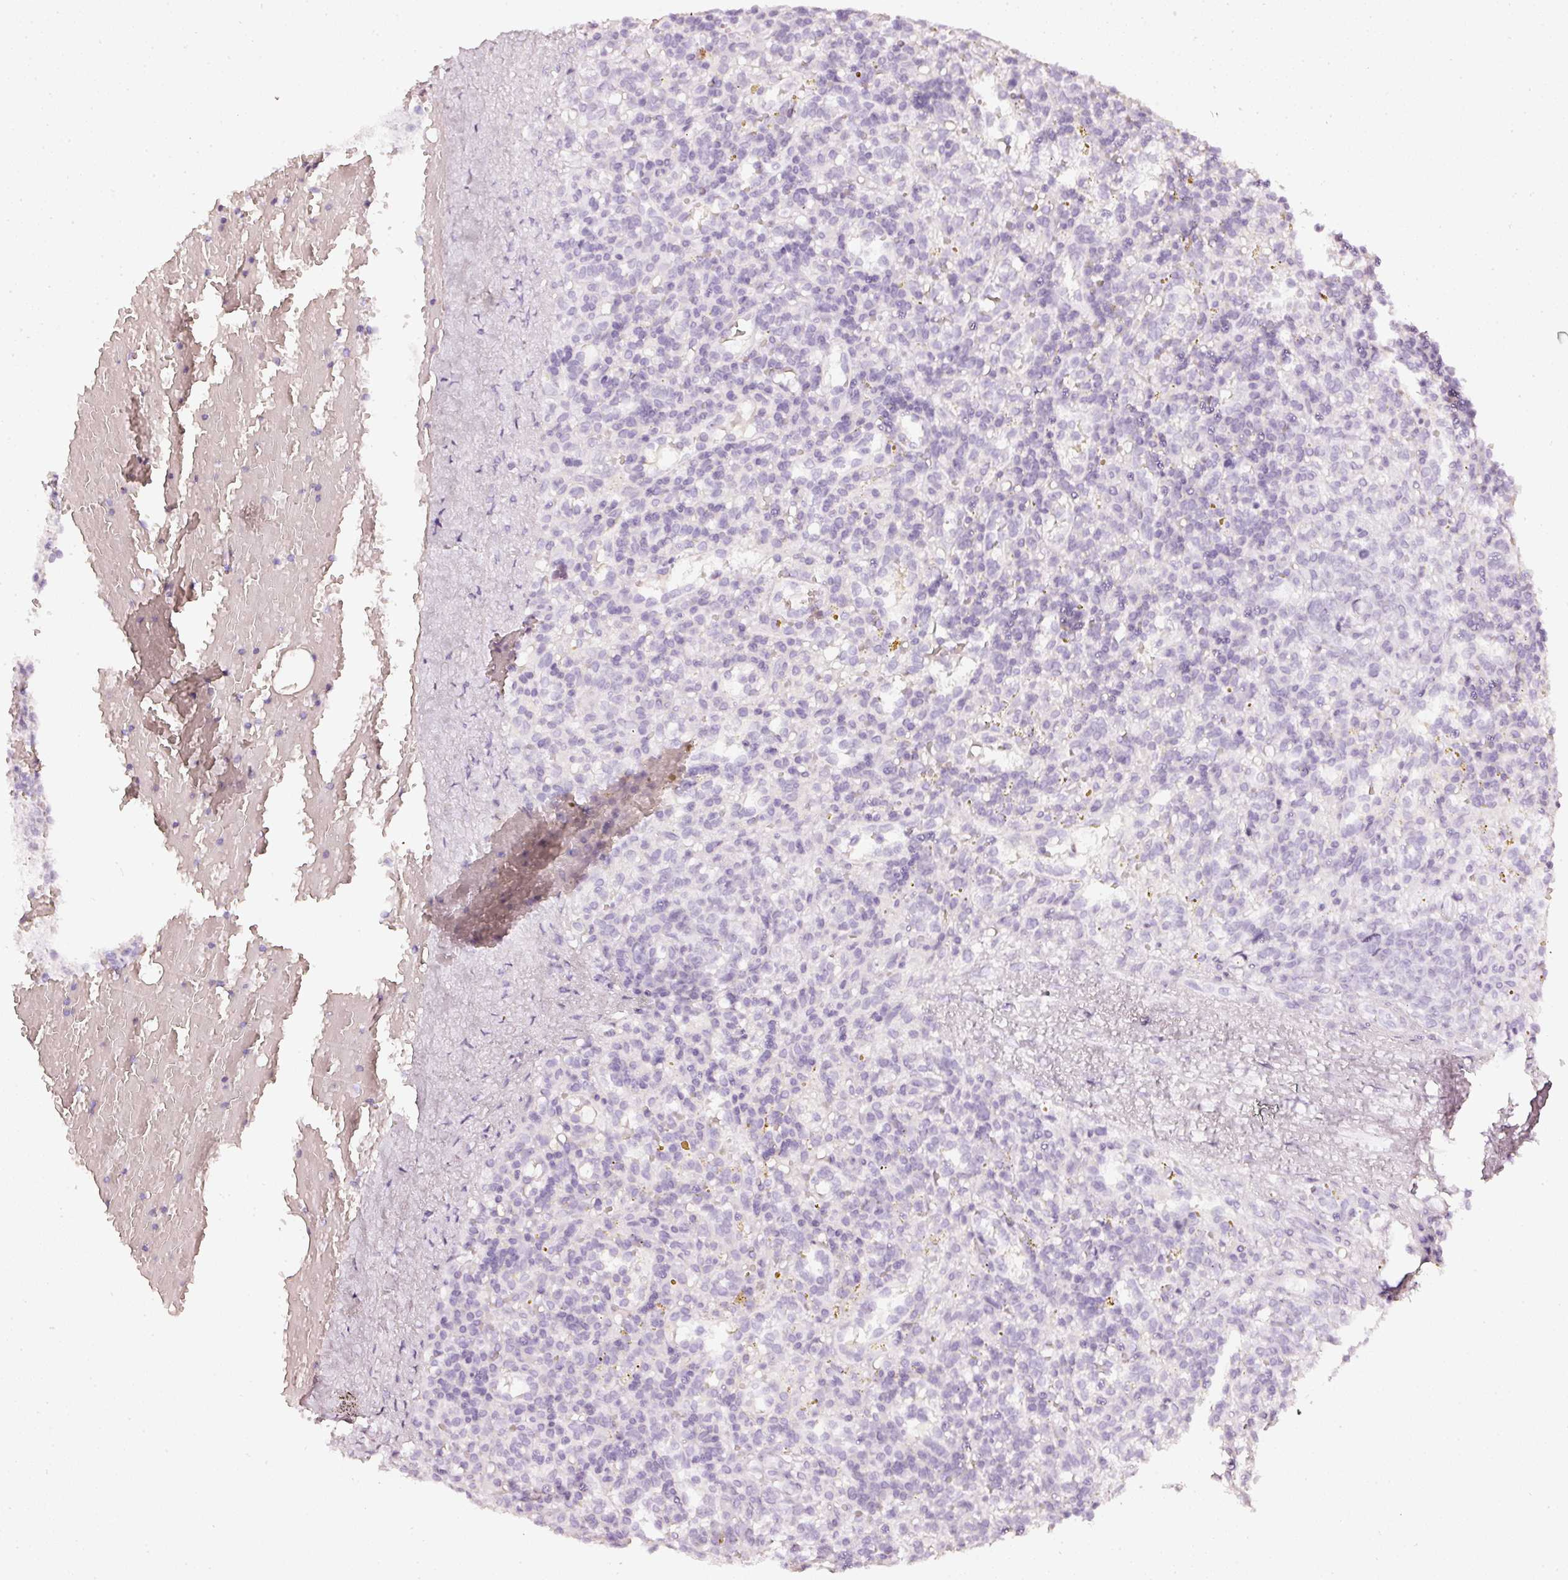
{"staining": {"intensity": "negative", "quantity": "none", "location": "none"}, "tissue": "lymphoma", "cell_type": "Tumor cells", "image_type": "cancer", "snomed": [{"axis": "morphology", "description": "Malignant lymphoma, non-Hodgkin's type, Low grade"}, {"axis": "topography", "description": "Spleen"}], "caption": "A histopathology image of lymphoma stained for a protein demonstrates no brown staining in tumor cells. The staining is performed using DAB (3,3'-diaminobenzidine) brown chromogen with nuclei counter-stained in using hematoxylin.", "gene": "CNP", "patient": {"sex": "male", "age": 67}}